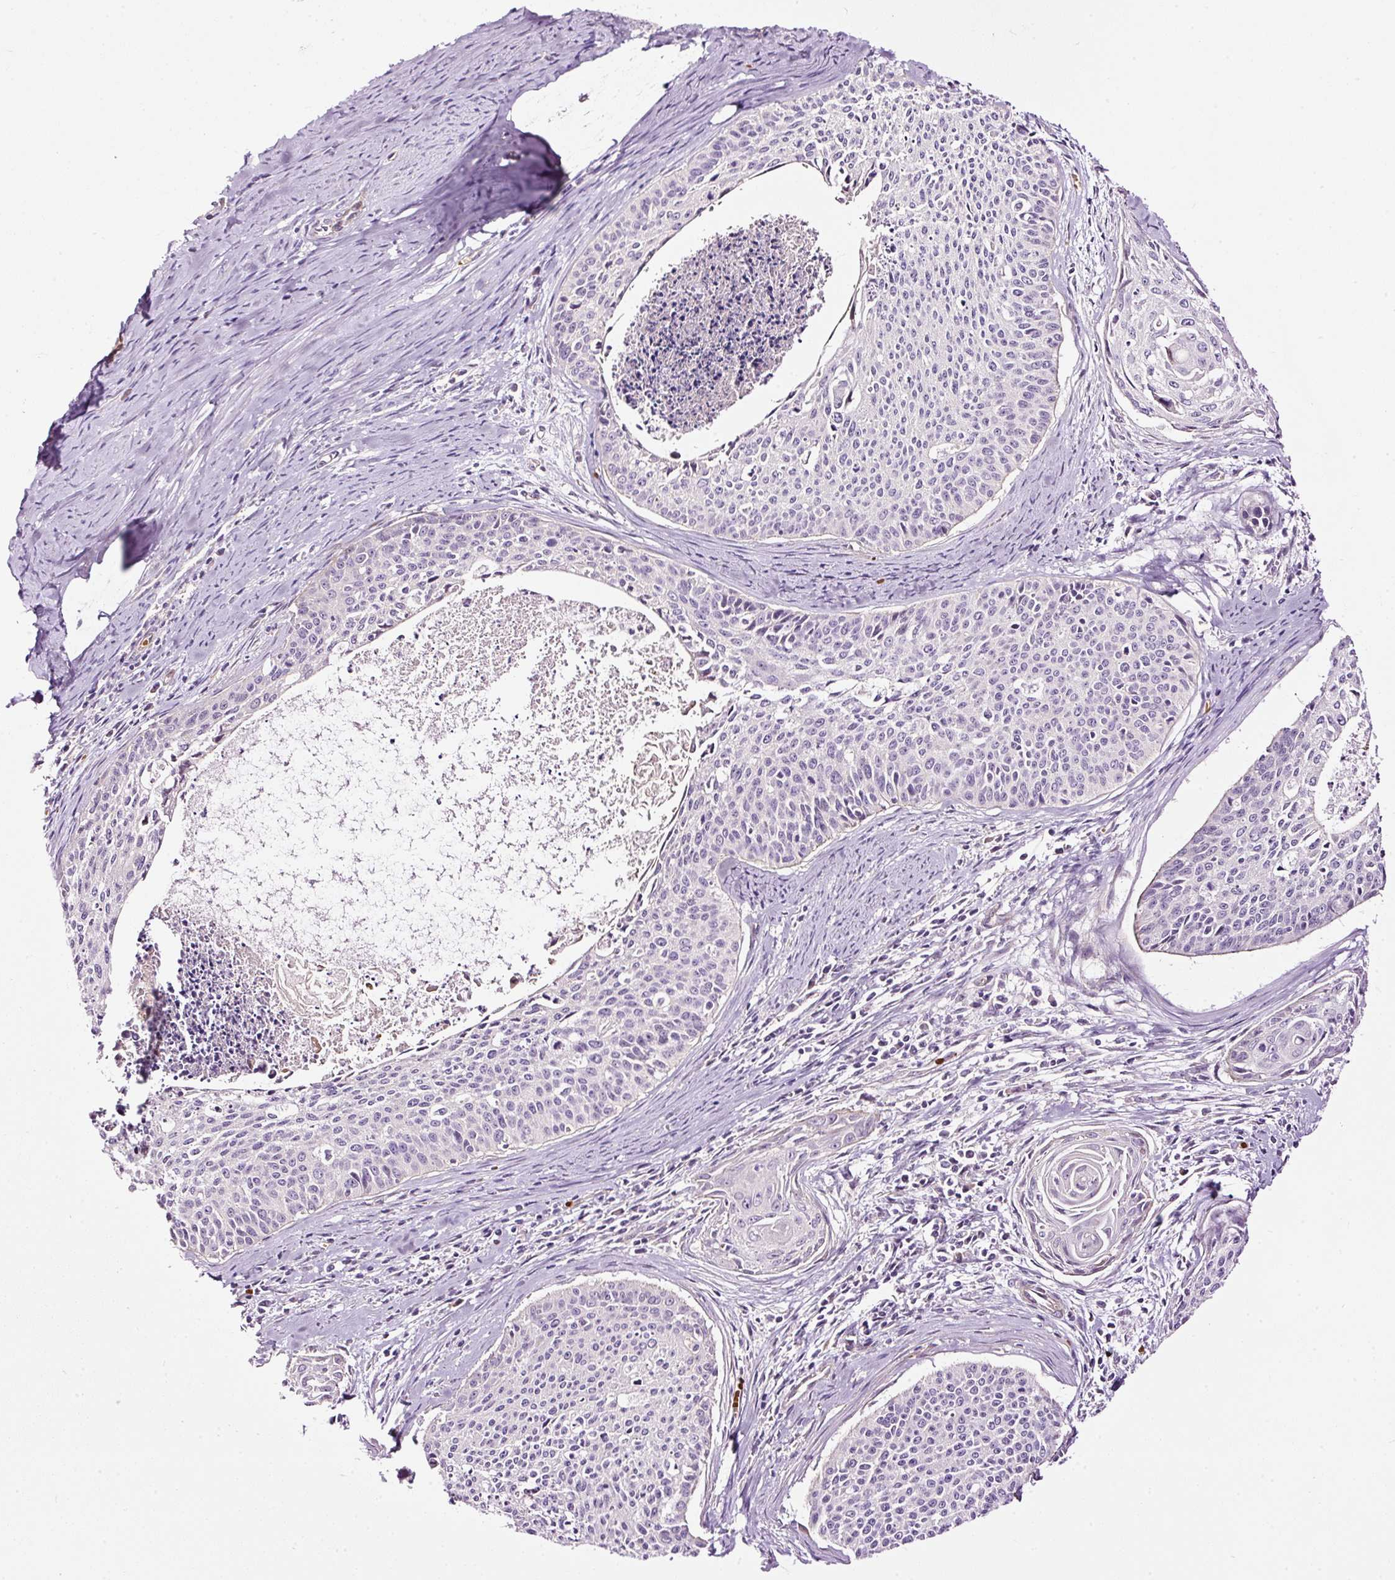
{"staining": {"intensity": "negative", "quantity": "none", "location": "none"}, "tissue": "cervical cancer", "cell_type": "Tumor cells", "image_type": "cancer", "snomed": [{"axis": "morphology", "description": "Squamous cell carcinoma, NOS"}, {"axis": "topography", "description": "Cervix"}], "caption": "Tumor cells are negative for protein expression in human cervical squamous cell carcinoma. (Immunohistochemistry, brightfield microscopy, high magnification).", "gene": "USHBP1", "patient": {"sex": "female", "age": 55}}